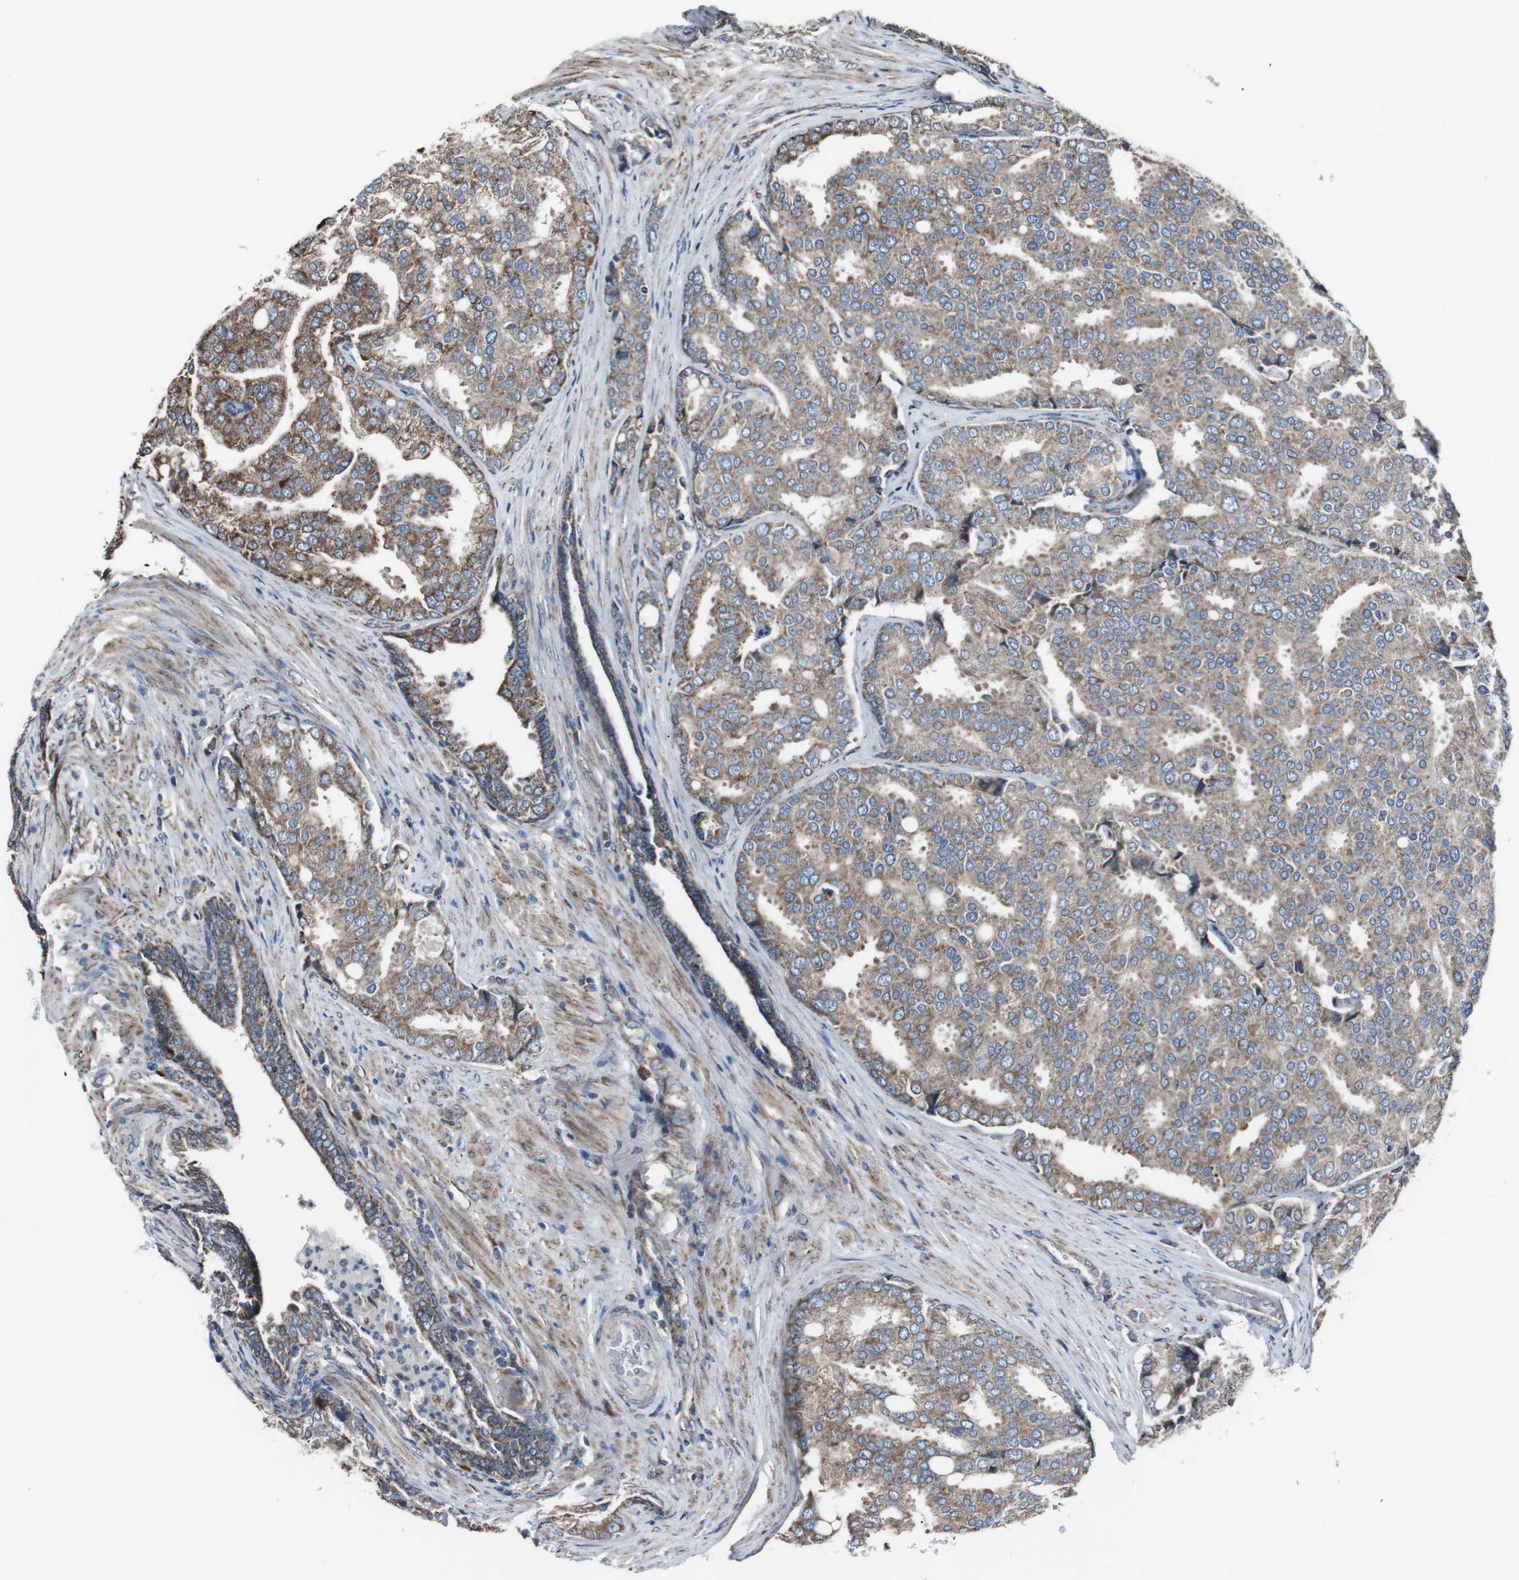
{"staining": {"intensity": "weak", "quantity": ">75%", "location": "cytoplasmic/membranous"}, "tissue": "prostate cancer", "cell_type": "Tumor cells", "image_type": "cancer", "snomed": [{"axis": "morphology", "description": "Adenocarcinoma, High grade"}, {"axis": "topography", "description": "Prostate"}], "caption": "About >75% of tumor cells in prostate cancer (high-grade adenocarcinoma) demonstrate weak cytoplasmic/membranous protein staining as visualized by brown immunohistochemical staining.", "gene": "CISD2", "patient": {"sex": "male", "age": 50}}